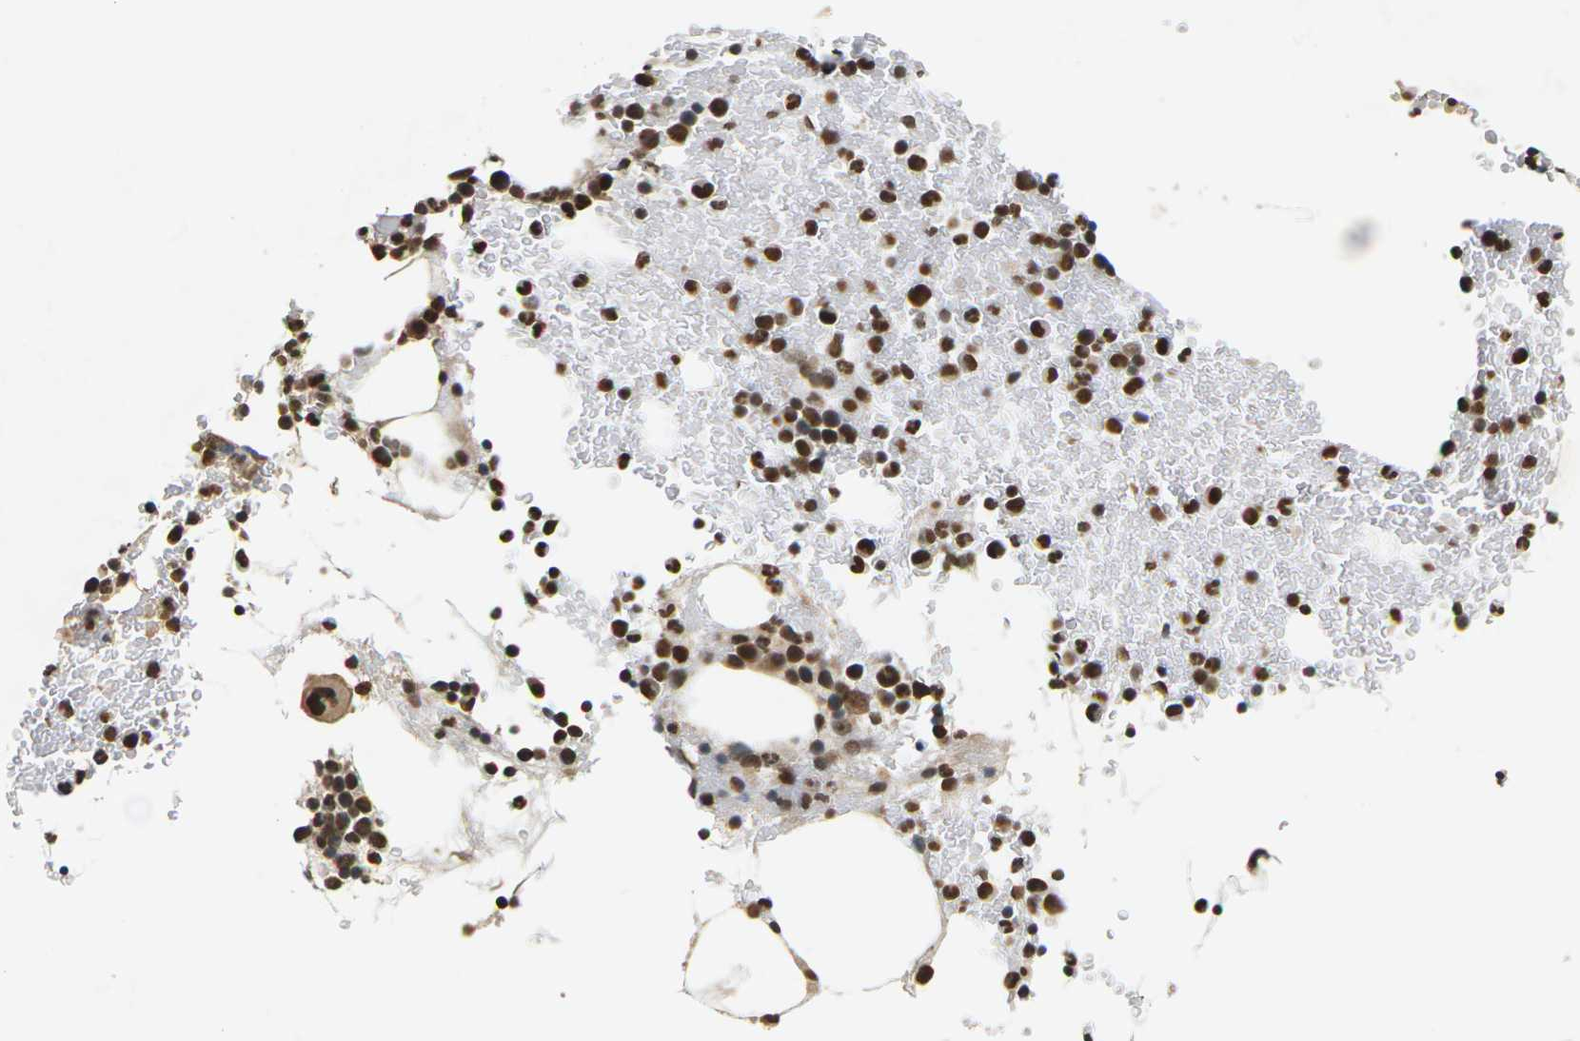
{"staining": {"intensity": "strong", "quantity": ">75%", "location": "nuclear"}, "tissue": "bone marrow", "cell_type": "Hematopoietic cells", "image_type": "normal", "snomed": [{"axis": "morphology", "description": "Normal tissue, NOS"}, {"axis": "morphology", "description": "Inflammation, NOS"}, {"axis": "topography", "description": "Bone marrow"}], "caption": "A brown stain highlights strong nuclear staining of a protein in hematopoietic cells of unremarkable bone marrow.", "gene": "NELFA", "patient": {"sex": "female", "age": 70}}